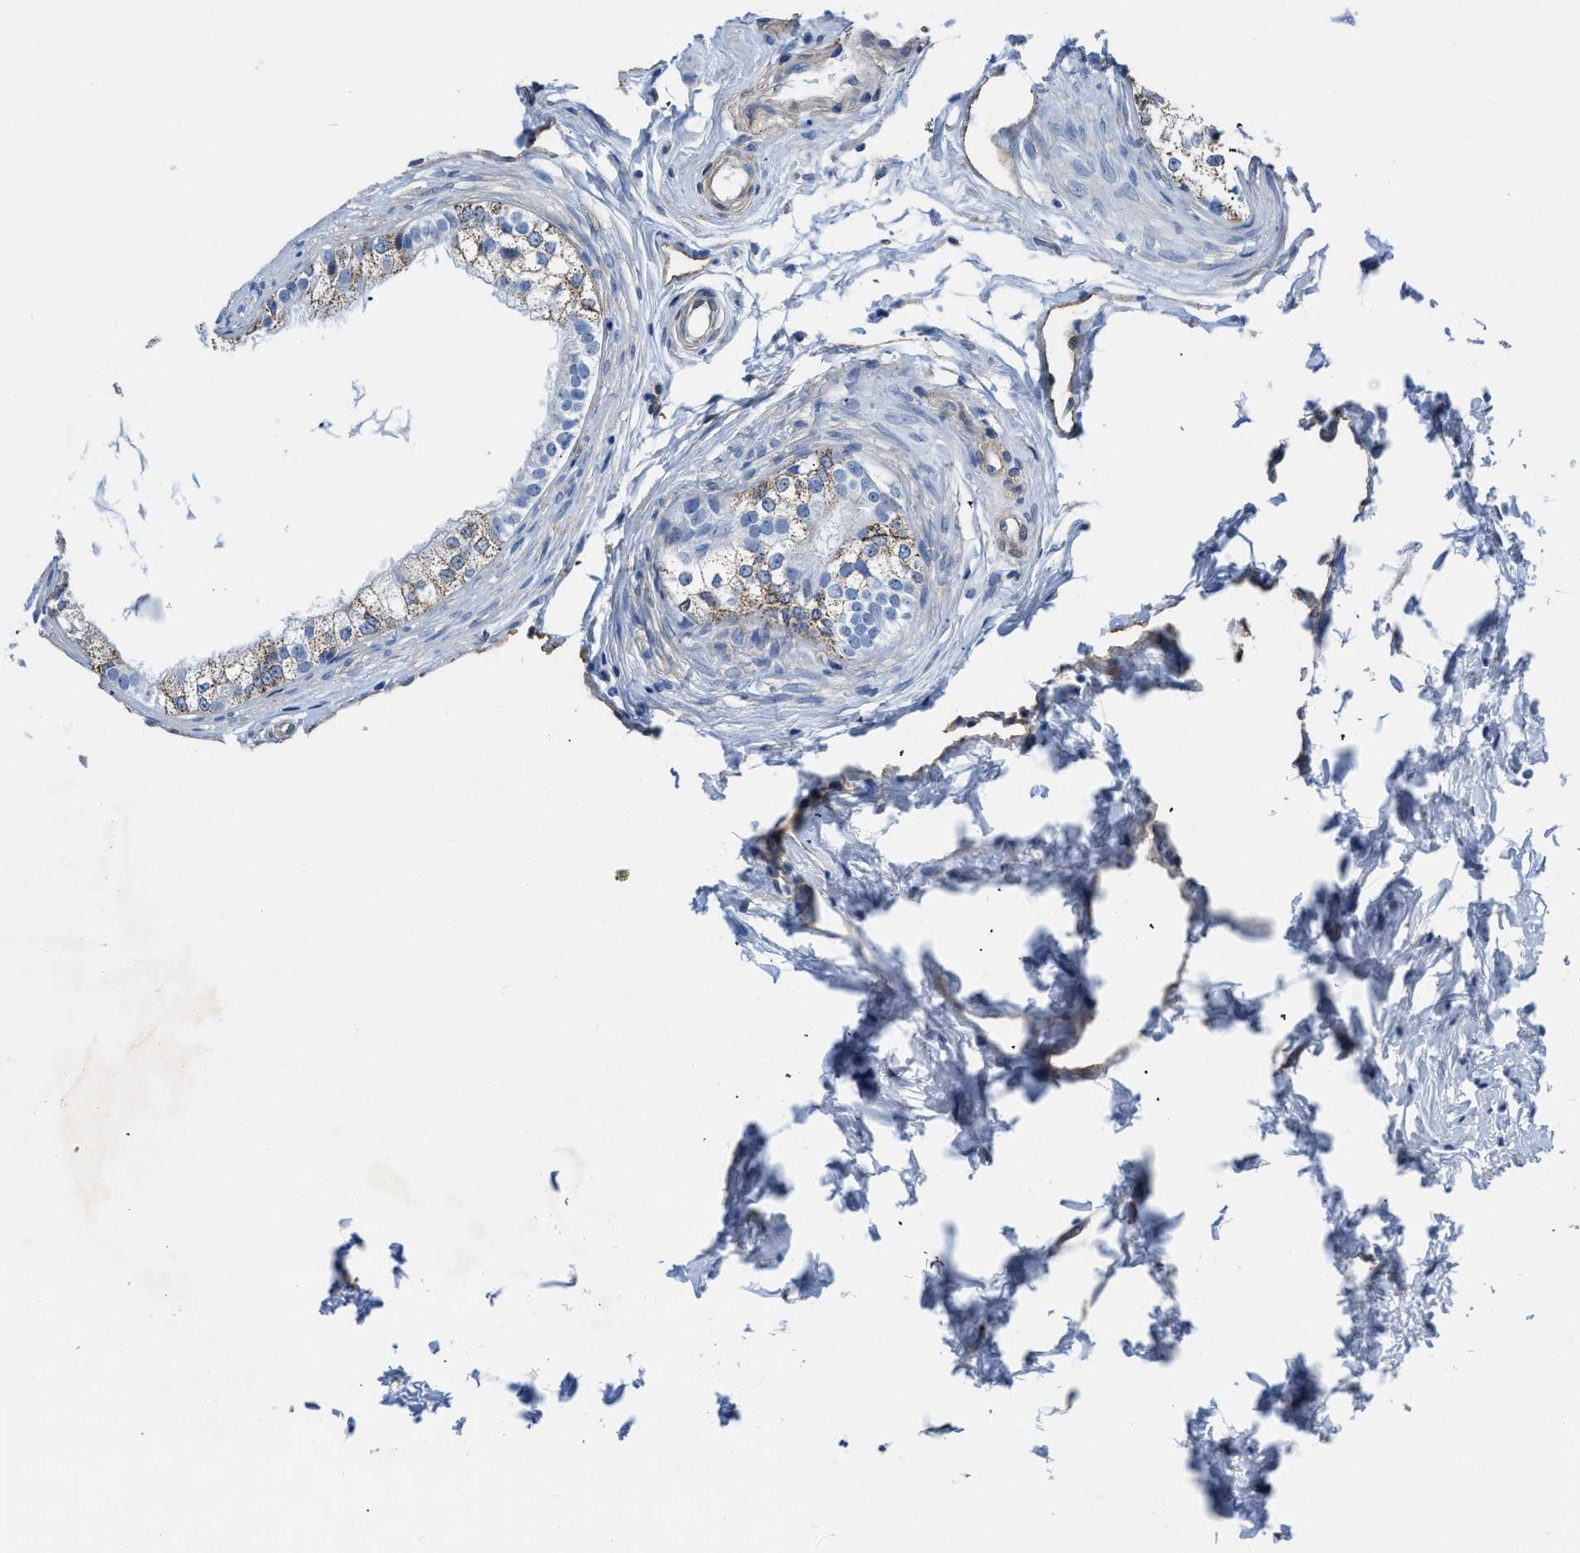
{"staining": {"intensity": "moderate", "quantity": "<25%", "location": "cytoplasmic/membranous"}, "tissue": "epididymis", "cell_type": "Glandular cells", "image_type": "normal", "snomed": [{"axis": "morphology", "description": "Normal tissue, NOS"}, {"axis": "topography", "description": "Epididymis"}], "caption": "The photomicrograph displays immunohistochemical staining of unremarkable epididymis. There is moderate cytoplasmic/membranous staining is identified in about <25% of glandular cells.", "gene": "KCNMB3", "patient": {"sex": "male", "age": 56}}